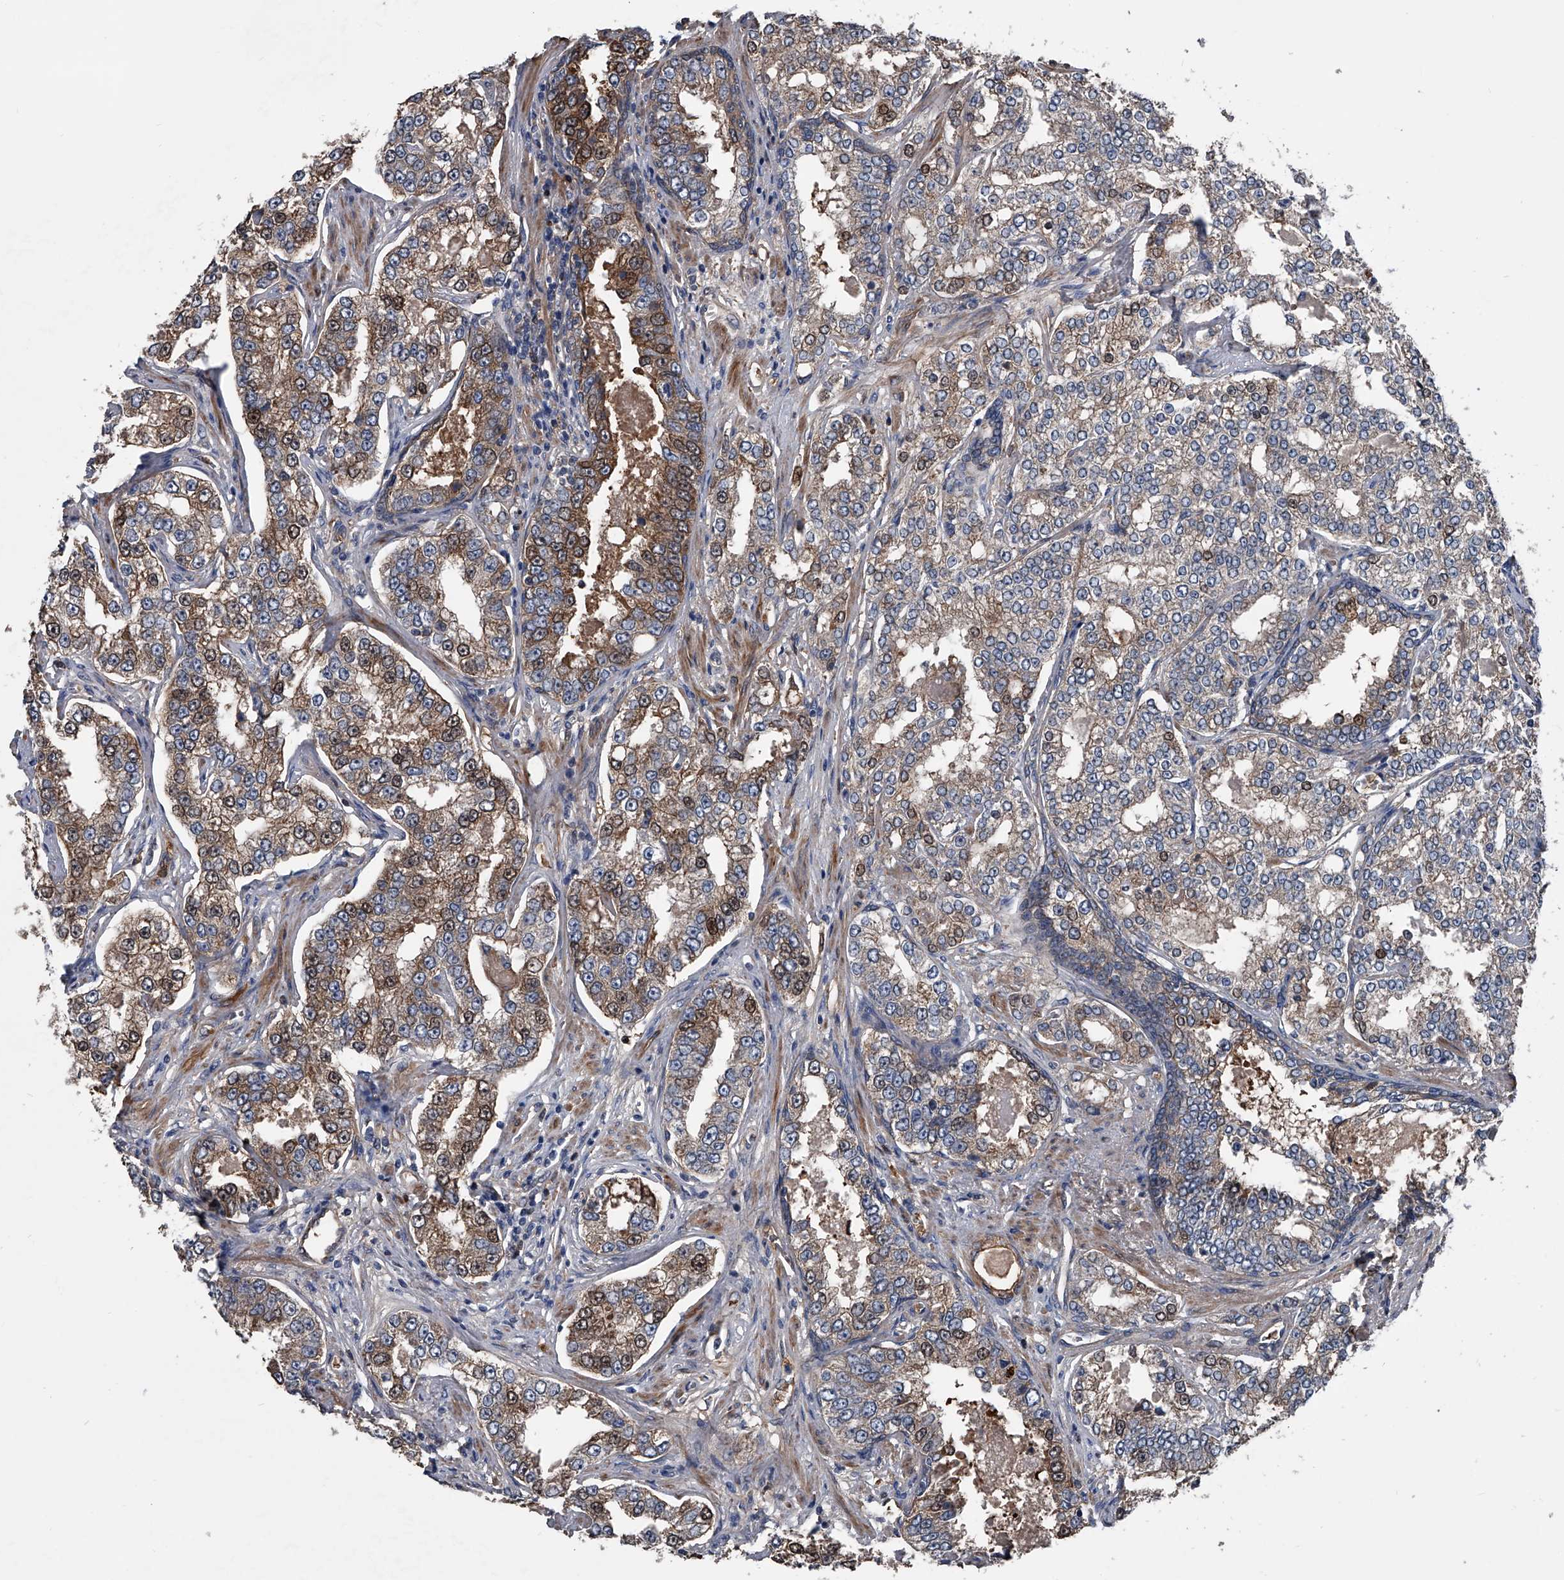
{"staining": {"intensity": "moderate", "quantity": "25%-75%", "location": "cytoplasmic/membranous,nuclear"}, "tissue": "prostate cancer", "cell_type": "Tumor cells", "image_type": "cancer", "snomed": [{"axis": "morphology", "description": "Normal tissue, NOS"}, {"axis": "morphology", "description": "Adenocarcinoma, High grade"}, {"axis": "topography", "description": "Prostate"}], "caption": "The immunohistochemical stain shows moderate cytoplasmic/membranous and nuclear positivity in tumor cells of high-grade adenocarcinoma (prostate) tissue. Using DAB (3,3'-diaminobenzidine) (brown) and hematoxylin (blue) stains, captured at high magnification using brightfield microscopy.", "gene": "KIF13A", "patient": {"sex": "male", "age": 83}}